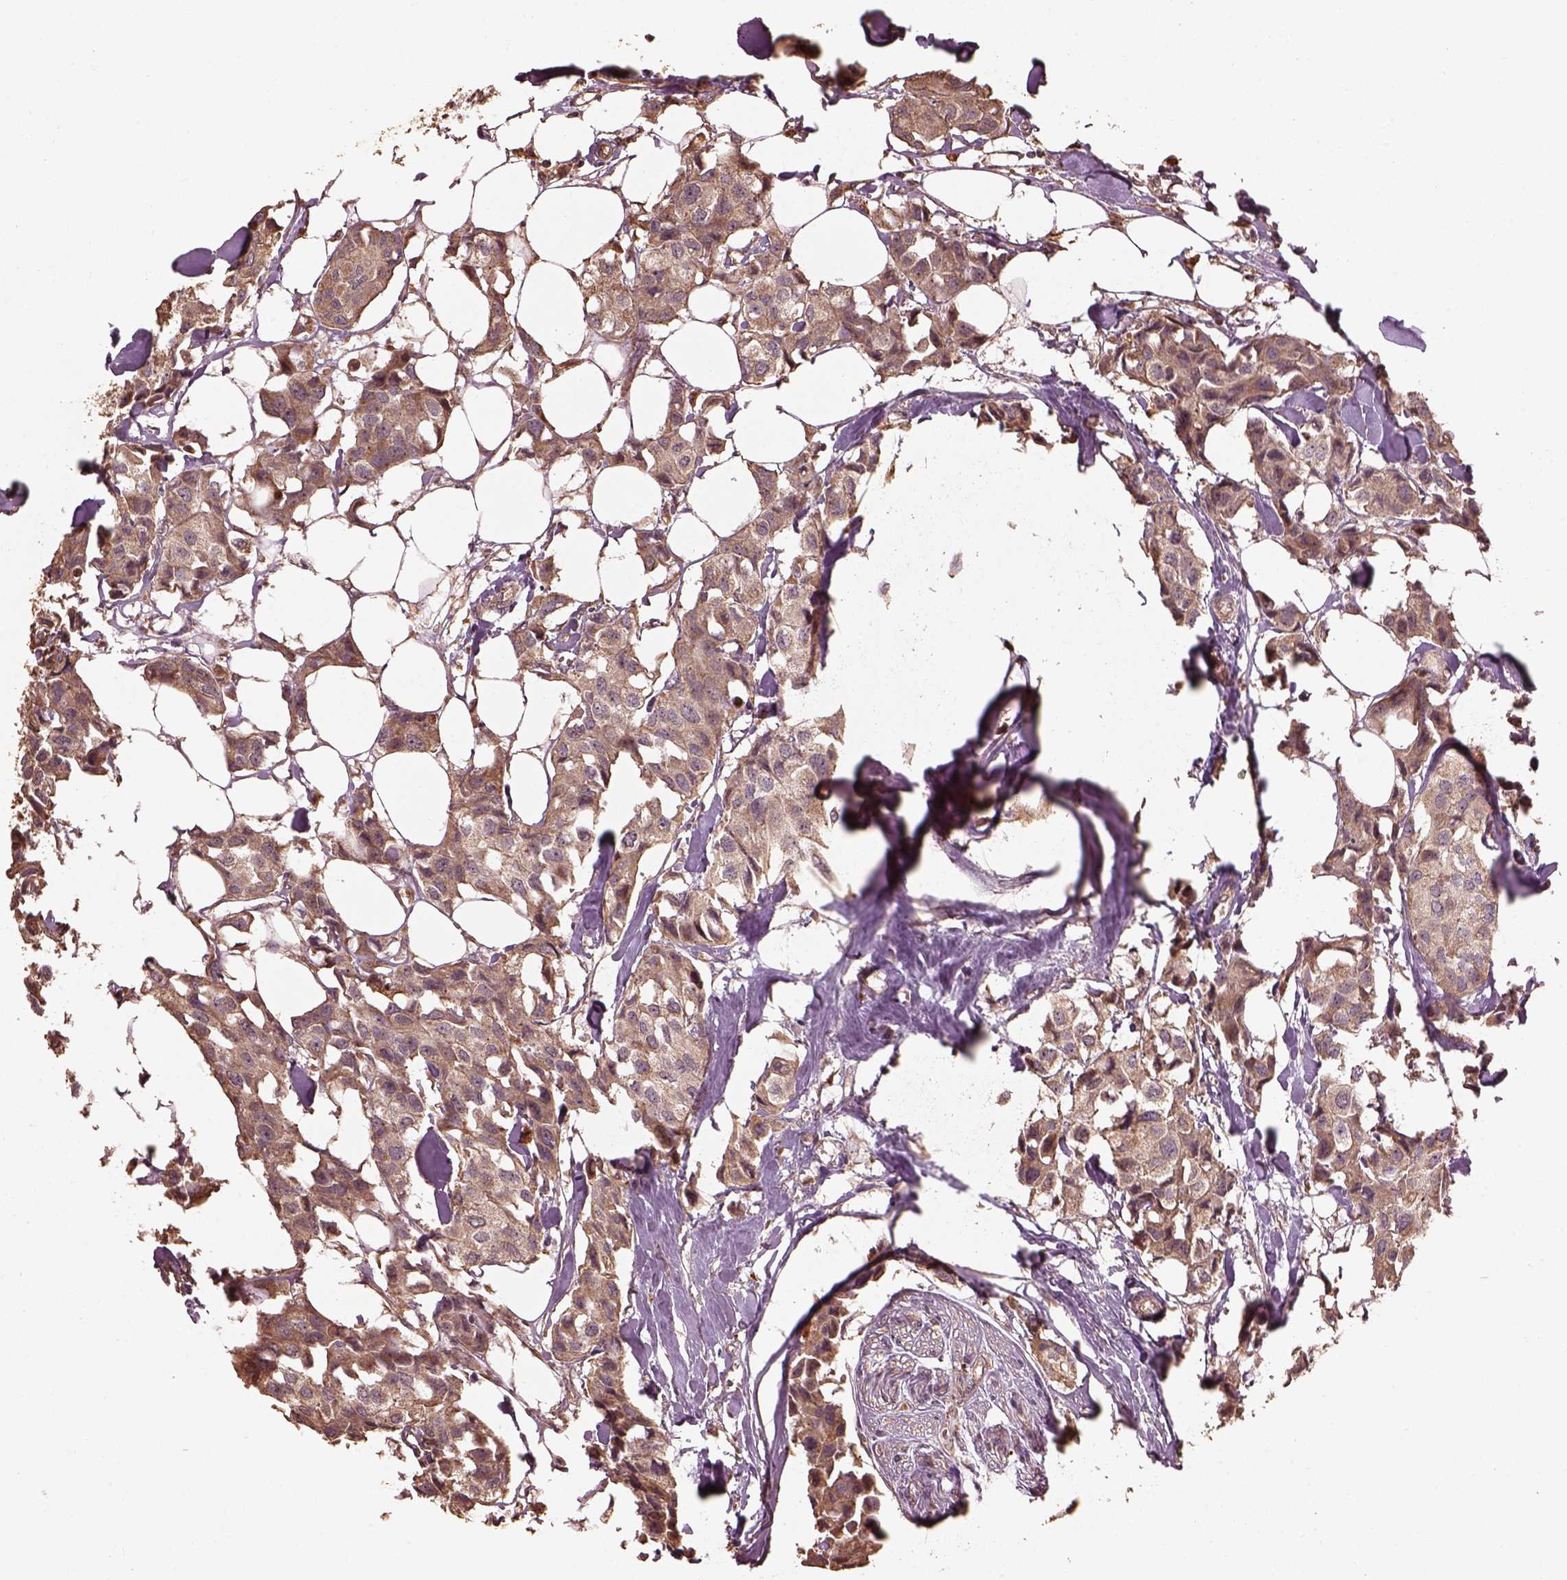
{"staining": {"intensity": "moderate", "quantity": ">75%", "location": "cytoplasmic/membranous"}, "tissue": "breast cancer", "cell_type": "Tumor cells", "image_type": "cancer", "snomed": [{"axis": "morphology", "description": "Duct carcinoma"}, {"axis": "topography", "description": "Breast"}], "caption": "Human breast cancer (intraductal carcinoma) stained with a brown dye displays moderate cytoplasmic/membranous positive staining in approximately >75% of tumor cells.", "gene": "METTL4", "patient": {"sex": "female", "age": 80}}